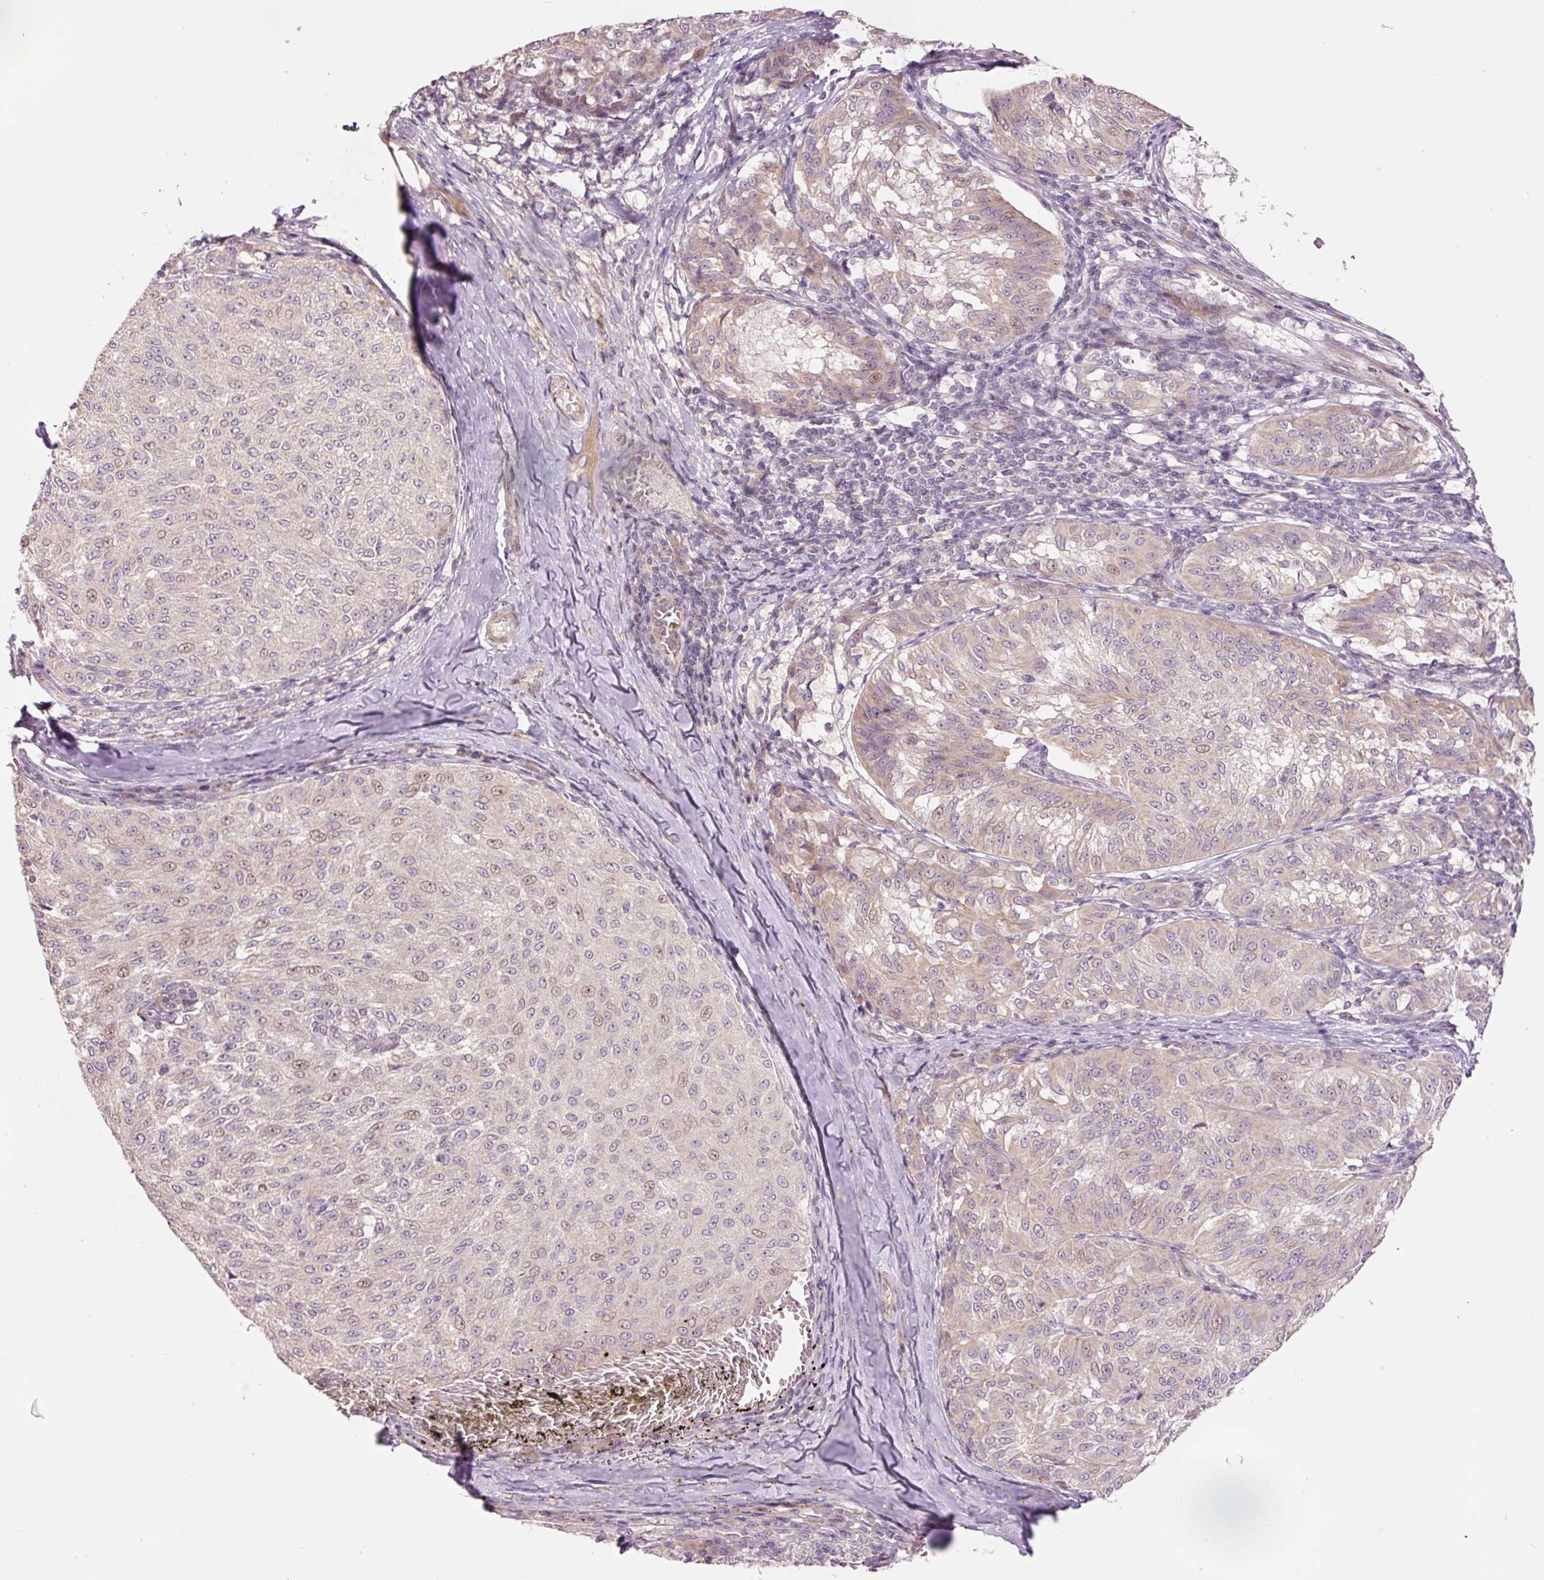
{"staining": {"intensity": "weak", "quantity": "25%-75%", "location": "cytoplasmic/membranous,nuclear"}, "tissue": "melanoma", "cell_type": "Tumor cells", "image_type": "cancer", "snomed": [{"axis": "morphology", "description": "Malignant melanoma, NOS"}, {"axis": "topography", "description": "Skin"}], "caption": "A high-resolution image shows immunohistochemistry (IHC) staining of malignant melanoma, which exhibits weak cytoplasmic/membranous and nuclear positivity in approximately 25%-75% of tumor cells. (Brightfield microscopy of DAB IHC at high magnification).", "gene": "SLC29A3", "patient": {"sex": "female", "age": 72}}